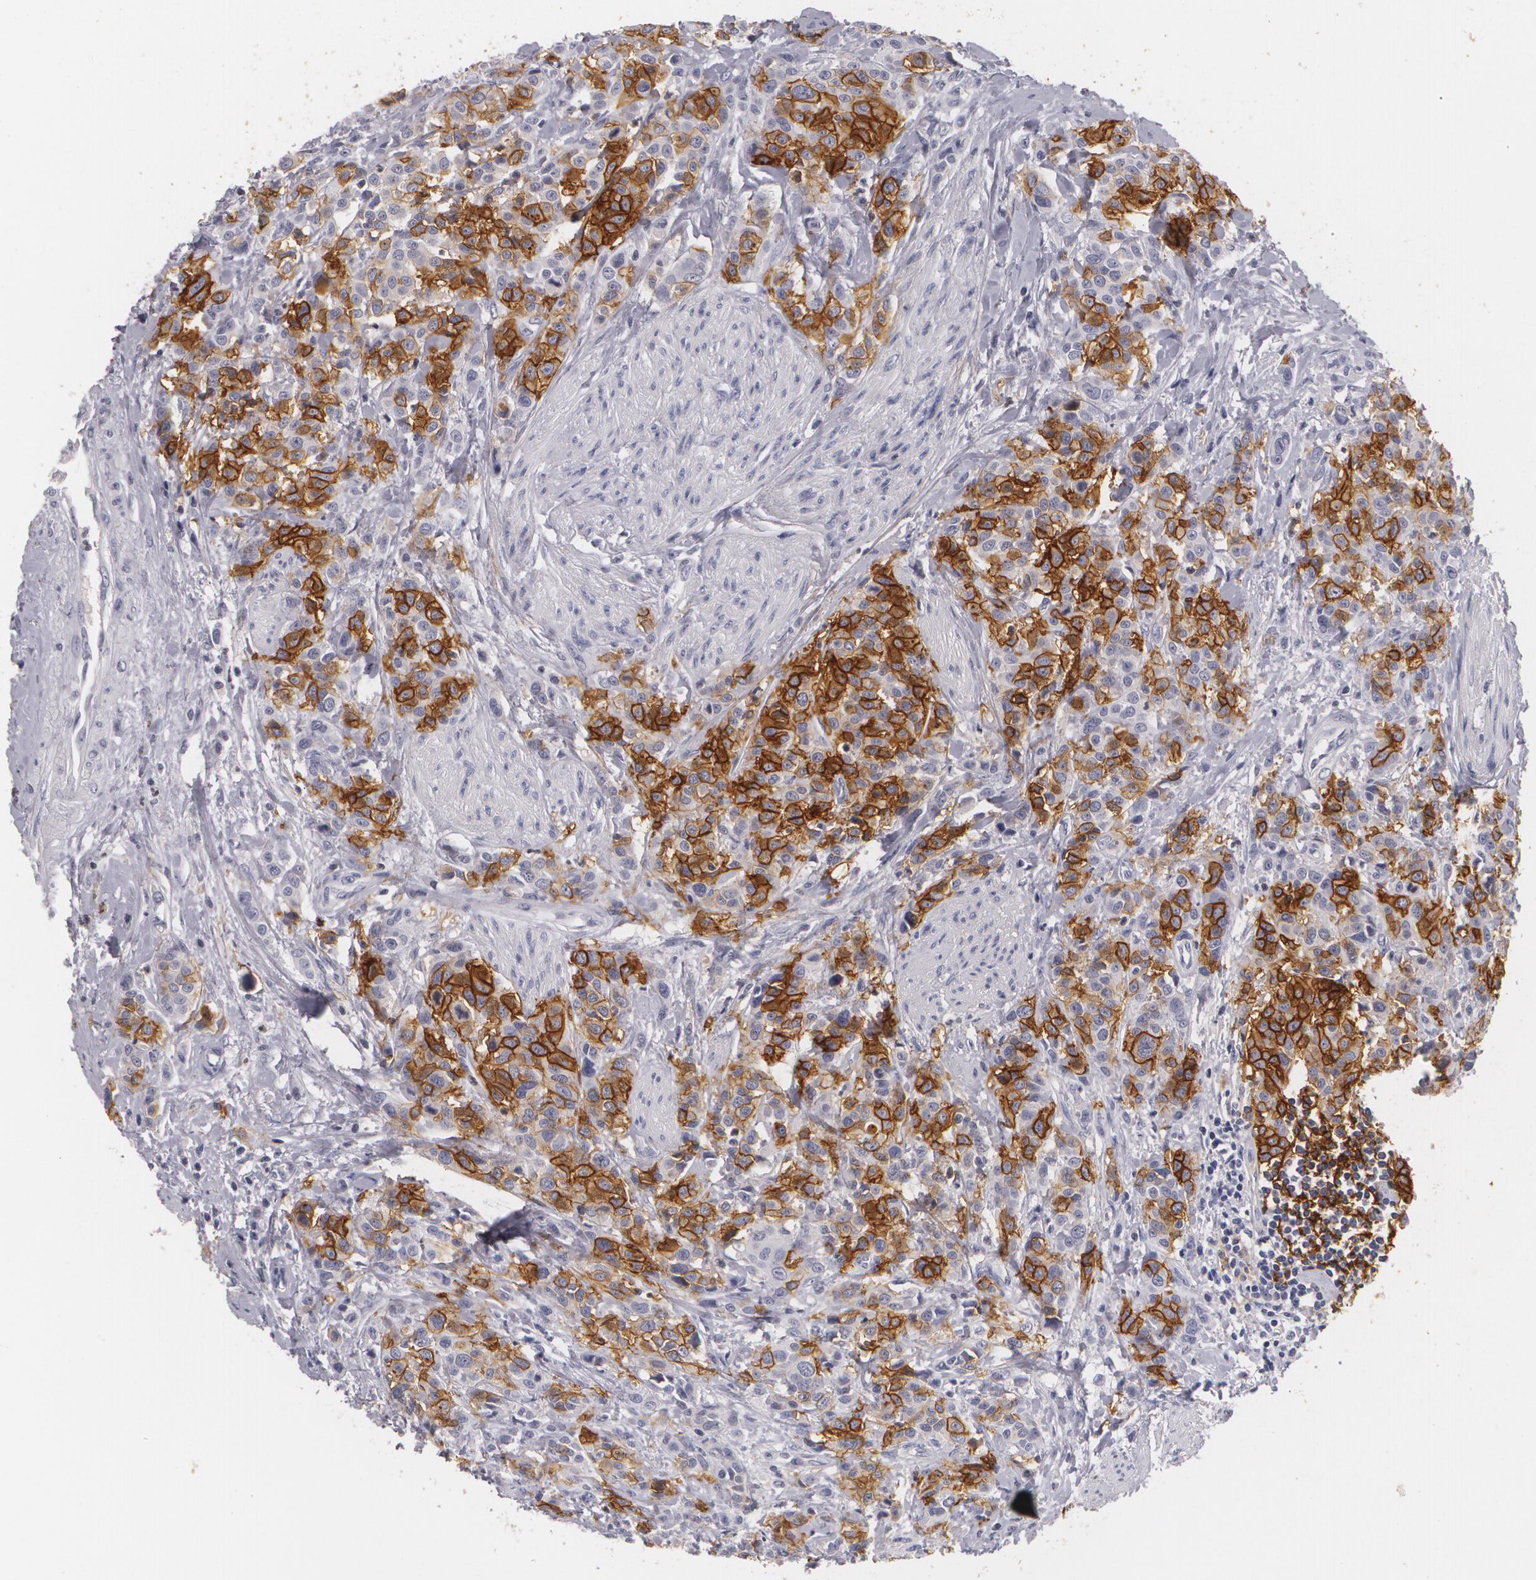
{"staining": {"intensity": "moderate", "quantity": "25%-75%", "location": "cytoplasmic/membranous"}, "tissue": "urothelial cancer", "cell_type": "Tumor cells", "image_type": "cancer", "snomed": [{"axis": "morphology", "description": "Urothelial carcinoma, High grade"}, {"axis": "topography", "description": "Urinary bladder"}], "caption": "Immunohistochemical staining of urothelial cancer displays moderate cytoplasmic/membranous protein expression in about 25%-75% of tumor cells.", "gene": "NGFR", "patient": {"sex": "male", "age": 56}}